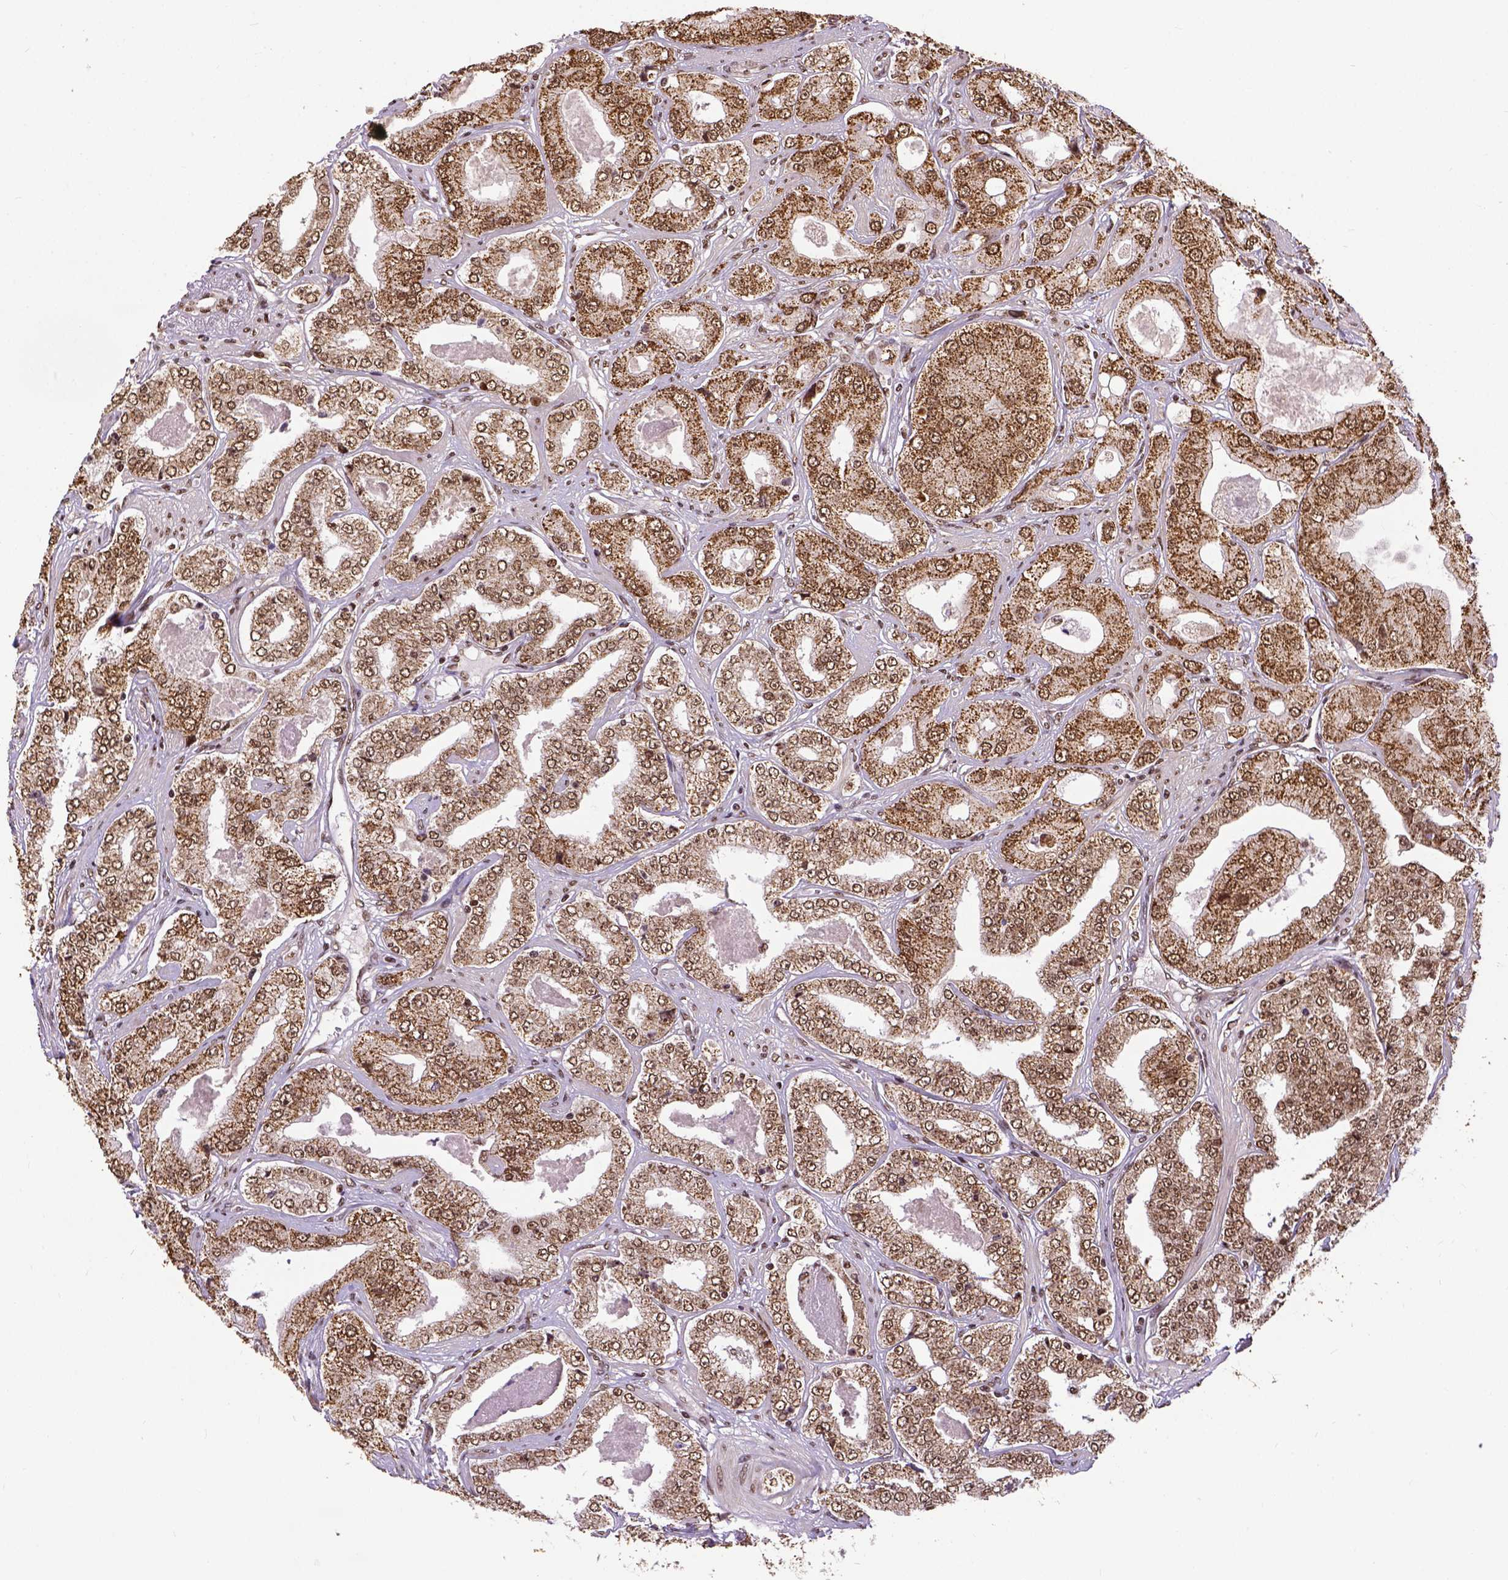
{"staining": {"intensity": "moderate", "quantity": ">75%", "location": "cytoplasmic/membranous,nuclear"}, "tissue": "prostate cancer", "cell_type": "Tumor cells", "image_type": "cancer", "snomed": [{"axis": "morphology", "description": "Adenocarcinoma, Low grade"}, {"axis": "topography", "description": "Prostate"}], "caption": "Moderate cytoplasmic/membranous and nuclear positivity for a protein is present in about >75% of tumor cells of prostate low-grade adenocarcinoma using immunohistochemistry (IHC).", "gene": "NACC1", "patient": {"sex": "male", "age": 60}}